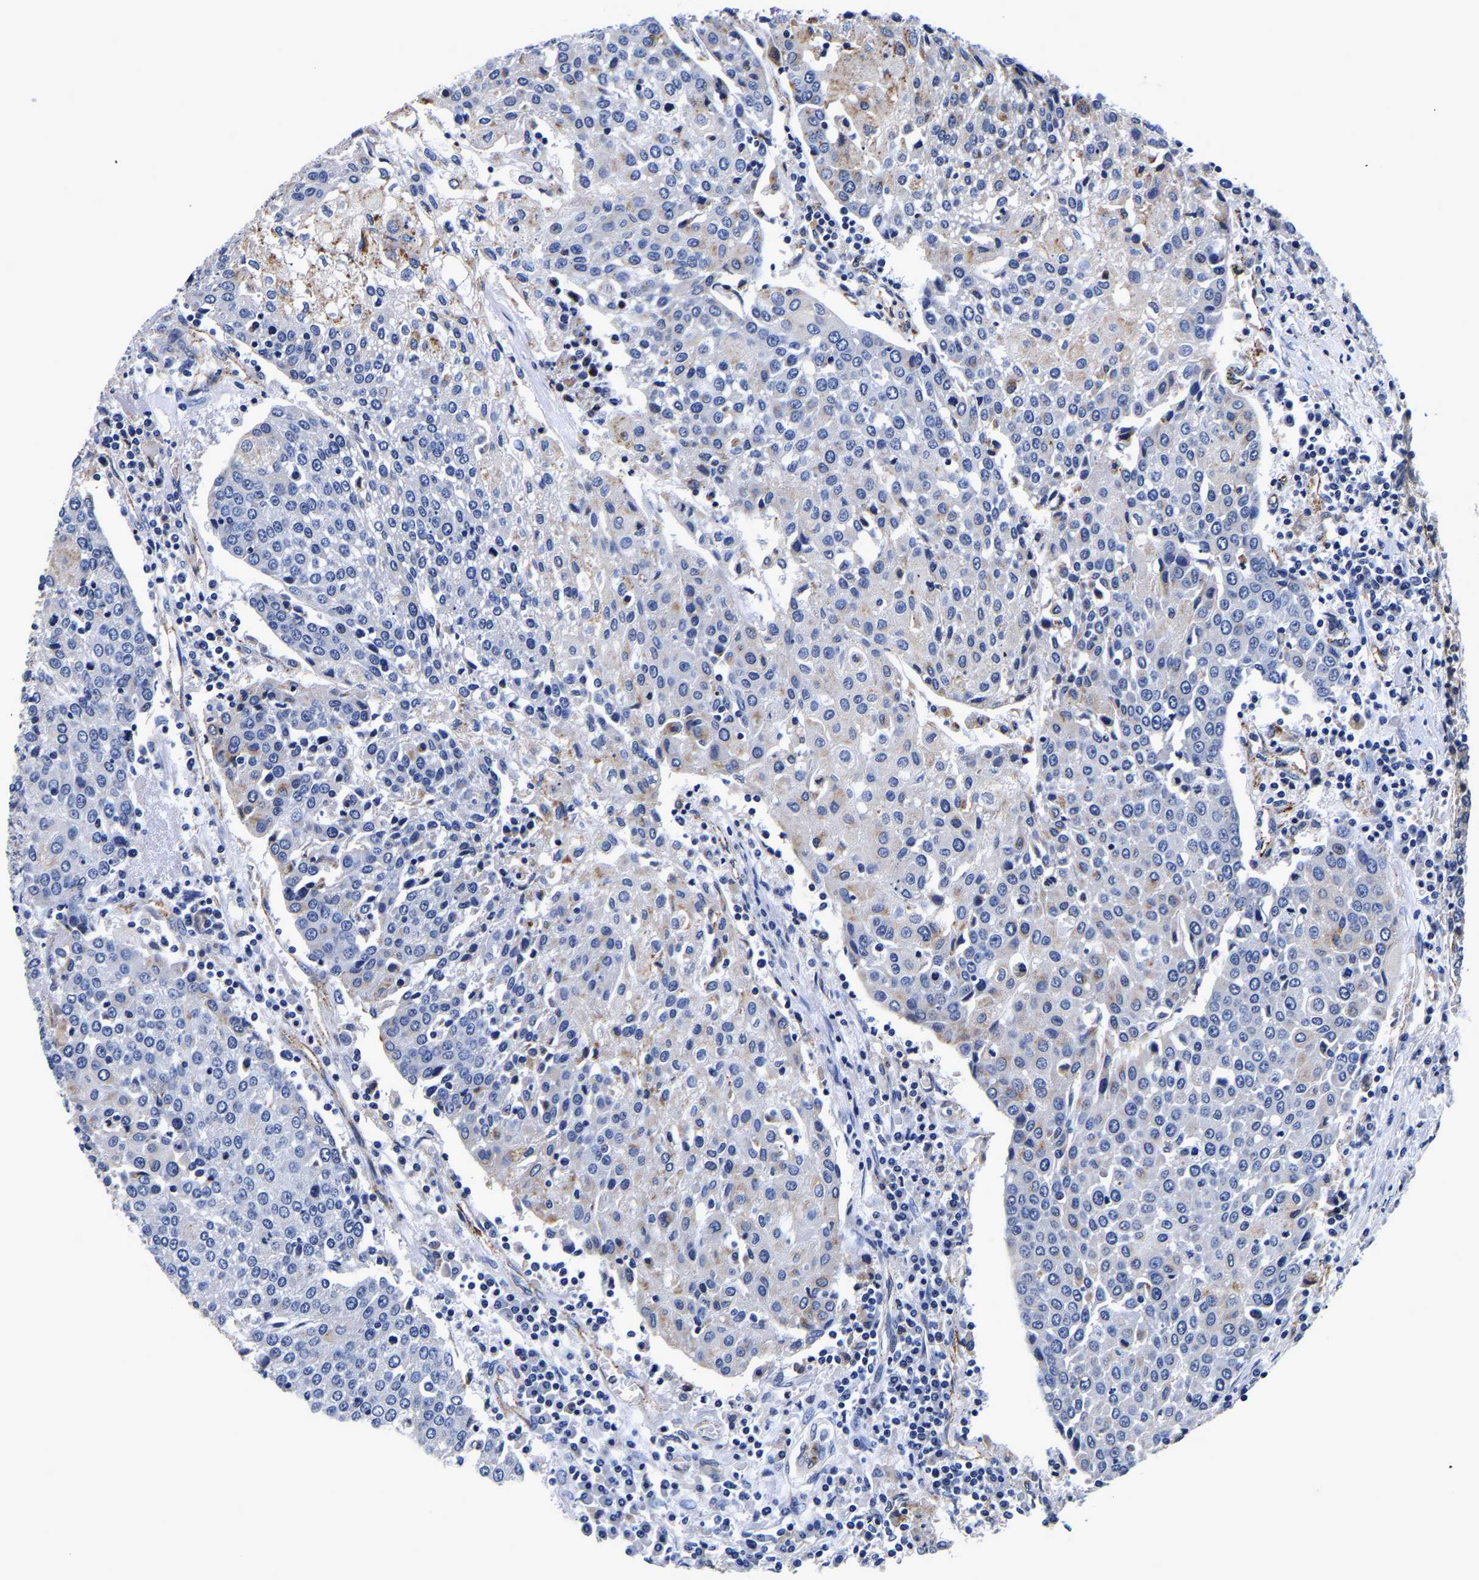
{"staining": {"intensity": "negative", "quantity": "none", "location": "none"}, "tissue": "urothelial cancer", "cell_type": "Tumor cells", "image_type": "cancer", "snomed": [{"axis": "morphology", "description": "Urothelial carcinoma, High grade"}, {"axis": "topography", "description": "Urinary bladder"}], "caption": "This is an immunohistochemistry (IHC) histopathology image of human urothelial cancer. There is no positivity in tumor cells.", "gene": "GRN", "patient": {"sex": "female", "age": 85}}